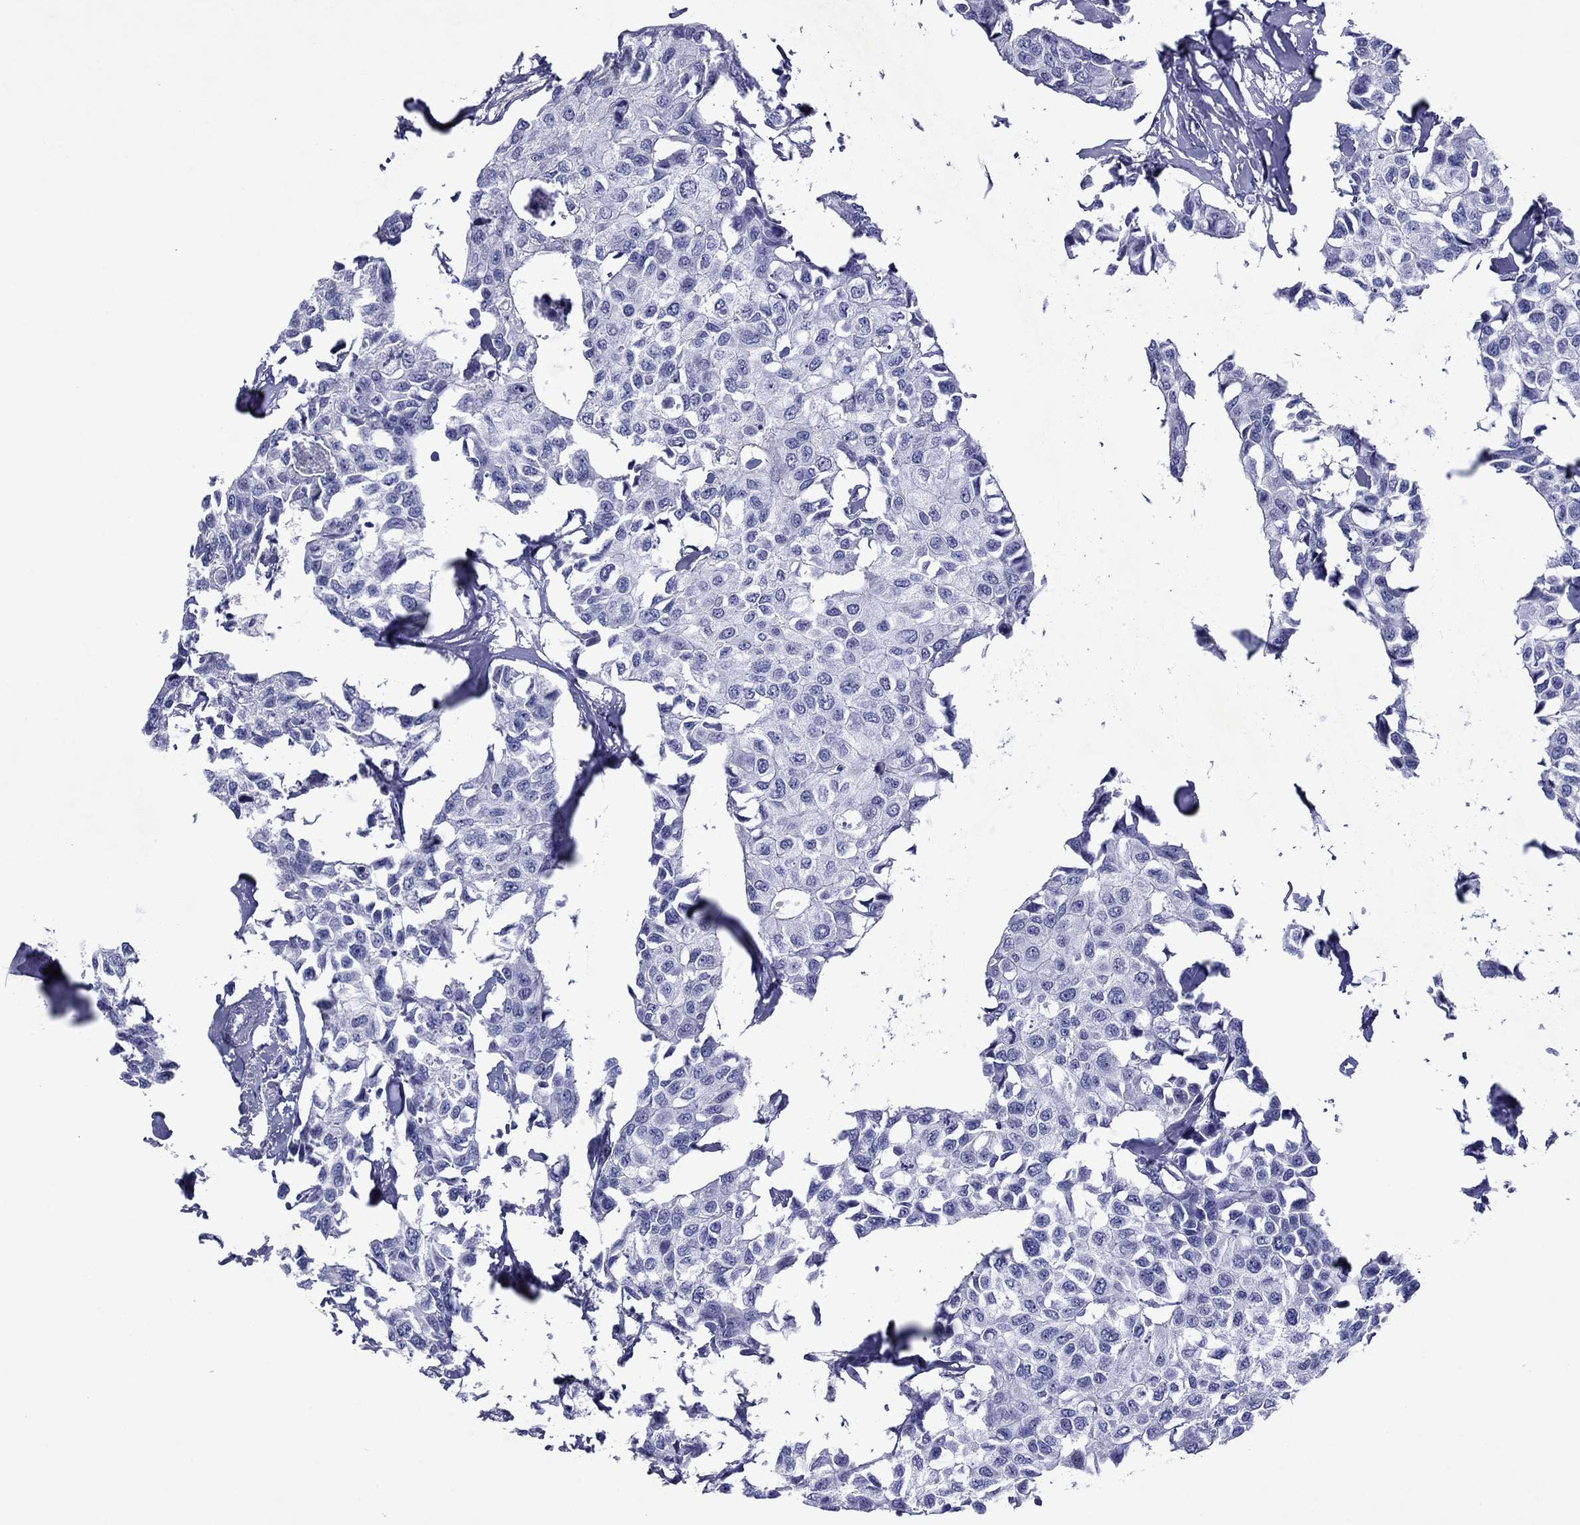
{"staining": {"intensity": "negative", "quantity": "none", "location": "none"}, "tissue": "breast cancer", "cell_type": "Tumor cells", "image_type": "cancer", "snomed": [{"axis": "morphology", "description": "Duct carcinoma"}, {"axis": "topography", "description": "Breast"}], "caption": "Tumor cells show no significant expression in infiltrating ductal carcinoma (breast).", "gene": "PIWIL1", "patient": {"sex": "female", "age": 80}}